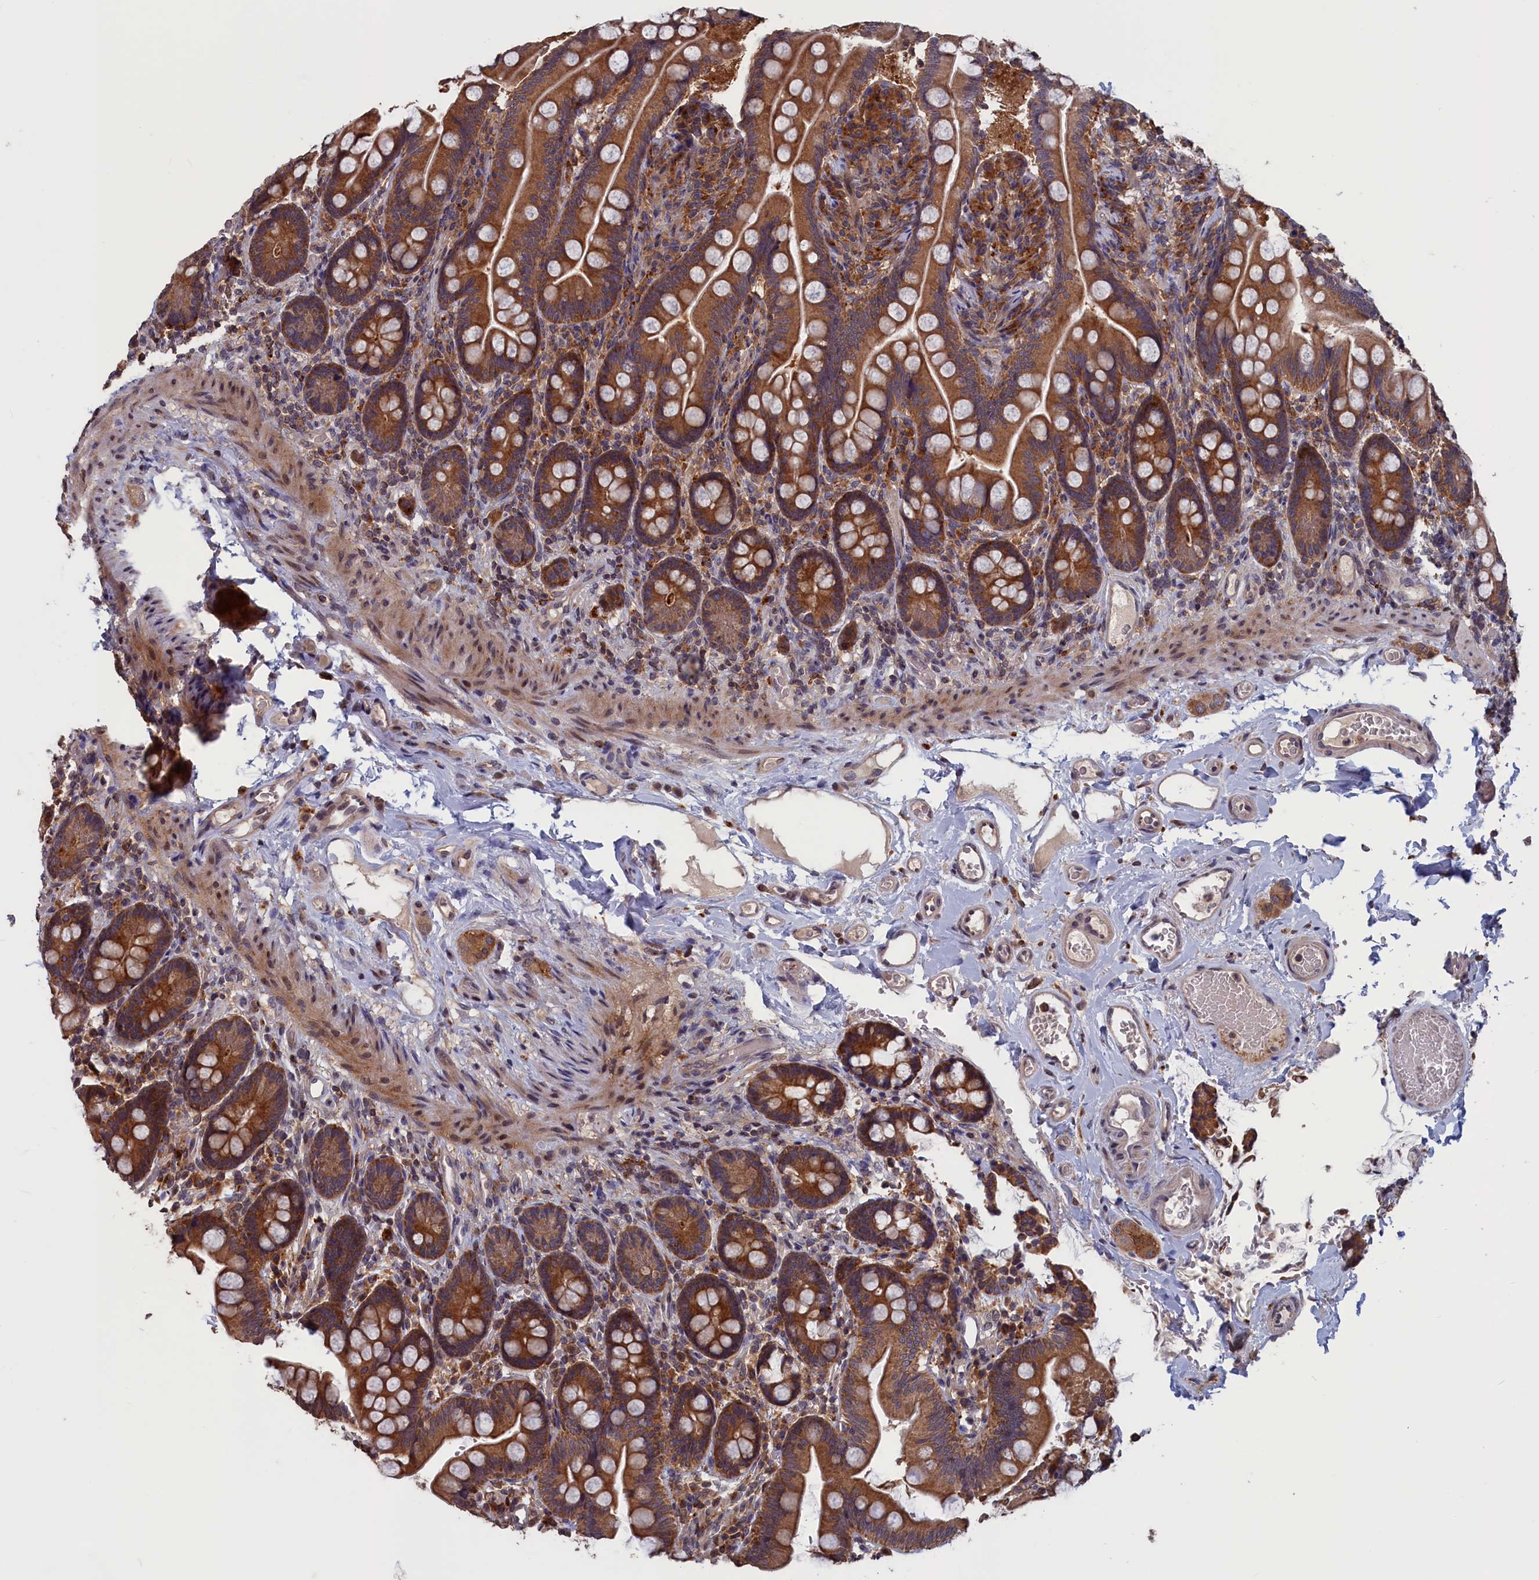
{"staining": {"intensity": "moderate", "quantity": ">75%", "location": "cytoplasmic/membranous"}, "tissue": "small intestine", "cell_type": "Glandular cells", "image_type": "normal", "snomed": [{"axis": "morphology", "description": "Normal tissue, NOS"}, {"axis": "topography", "description": "Small intestine"}], "caption": "An immunohistochemistry (IHC) photomicrograph of benign tissue is shown. Protein staining in brown labels moderate cytoplasmic/membranous positivity in small intestine within glandular cells.", "gene": "CACTIN", "patient": {"sex": "female", "age": 64}}